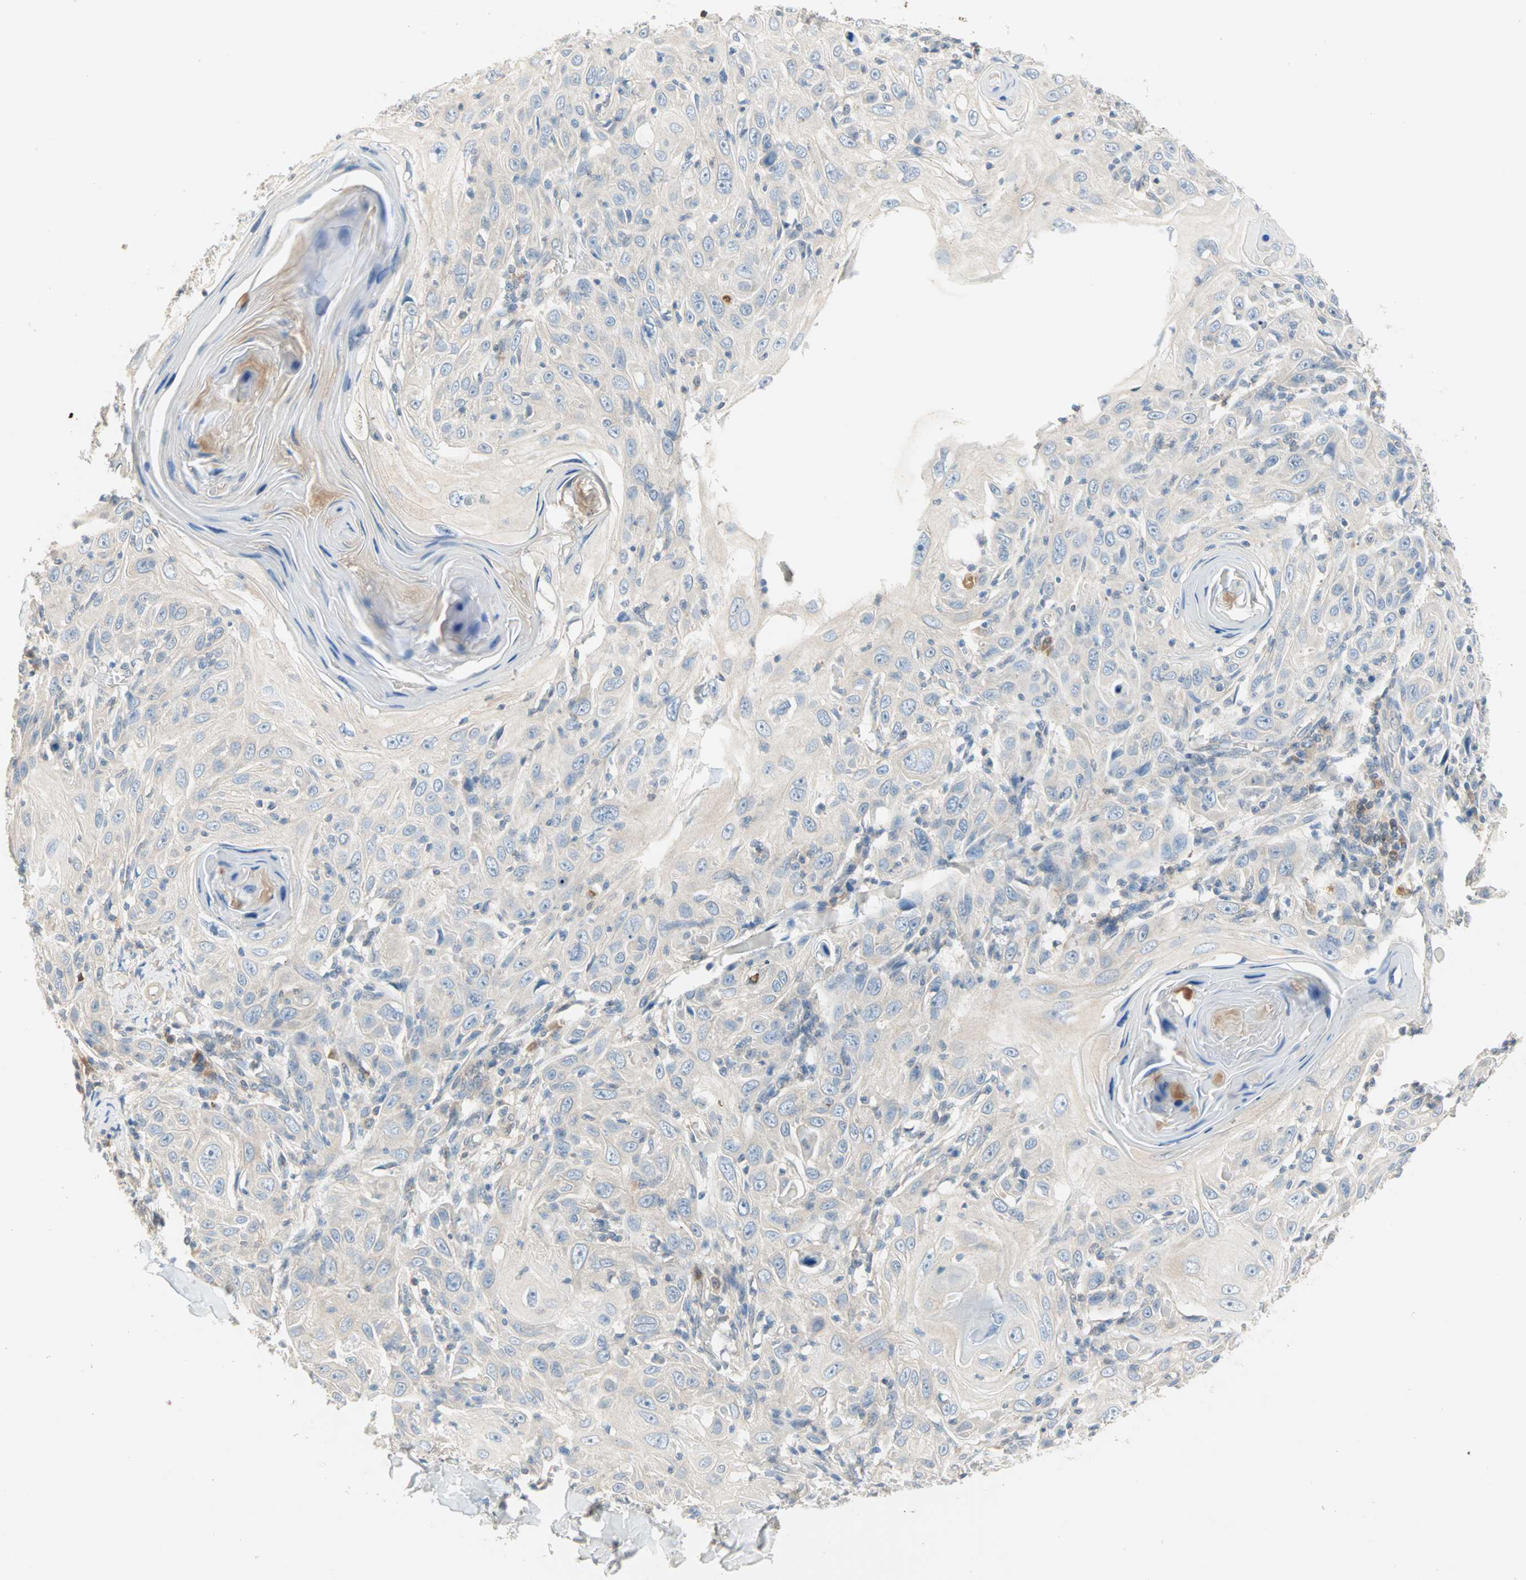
{"staining": {"intensity": "weak", "quantity": "25%-75%", "location": "cytoplasmic/membranous"}, "tissue": "skin cancer", "cell_type": "Tumor cells", "image_type": "cancer", "snomed": [{"axis": "morphology", "description": "Squamous cell carcinoma, NOS"}, {"axis": "topography", "description": "Skin"}], "caption": "This is an image of immunohistochemistry (IHC) staining of skin squamous cell carcinoma, which shows weak expression in the cytoplasmic/membranous of tumor cells.", "gene": "MPI", "patient": {"sex": "female", "age": 88}}